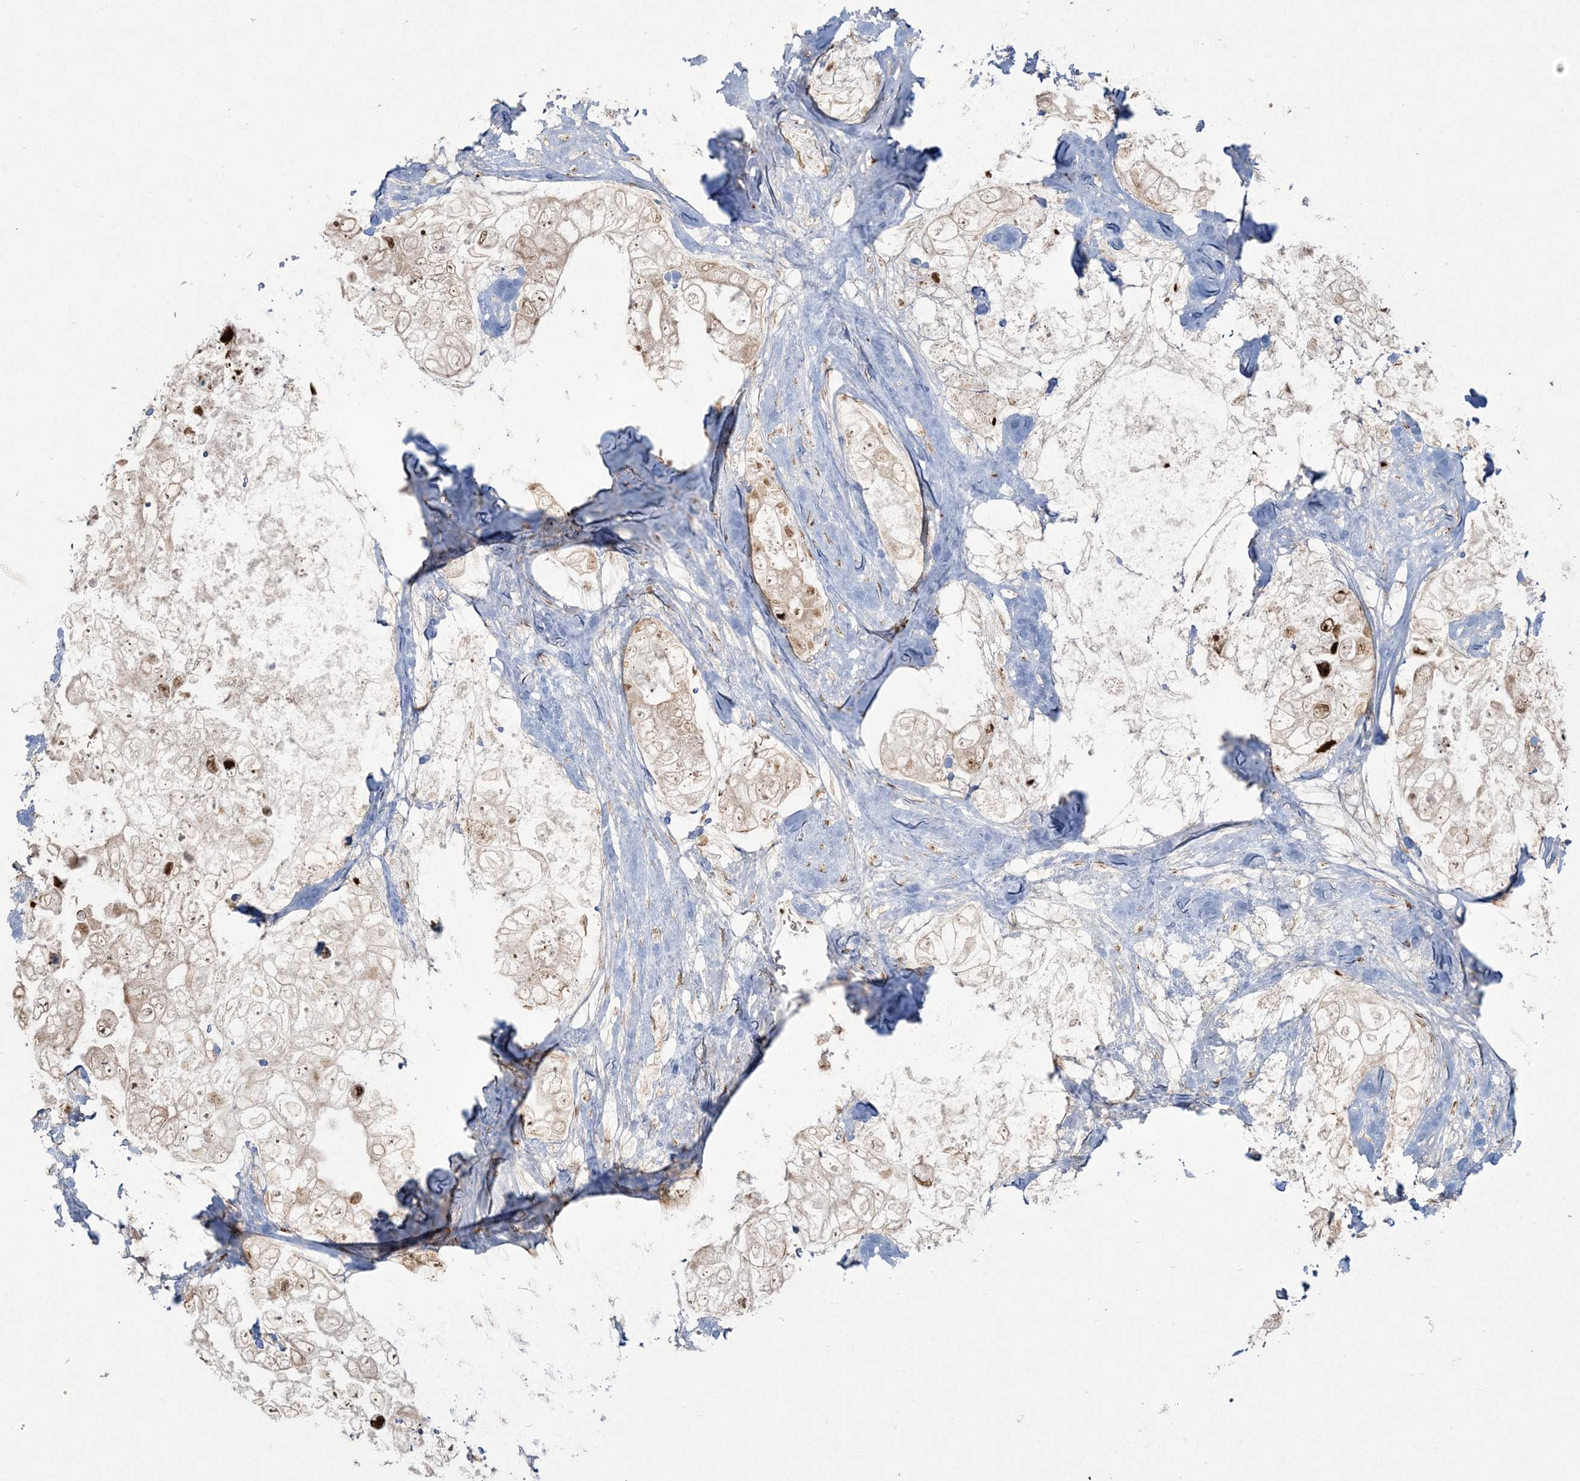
{"staining": {"intensity": "weak", "quantity": "25%-75%", "location": "cytoplasmic/membranous,nuclear"}, "tissue": "breast cancer", "cell_type": "Tumor cells", "image_type": "cancer", "snomed": [{"axis": "morphology", "description": "Duct carcinoma"}, {"axis": "topography", "description": "Breast"}], "caption": "An image of human infiltrating ductal carcinoma (breast) stained for a protein displays weak cytoplasmic/membranous and nuclear brown staining in tumor cells.", "gene": "RBM10", "patient": {"sex": "female", "age": 62}}